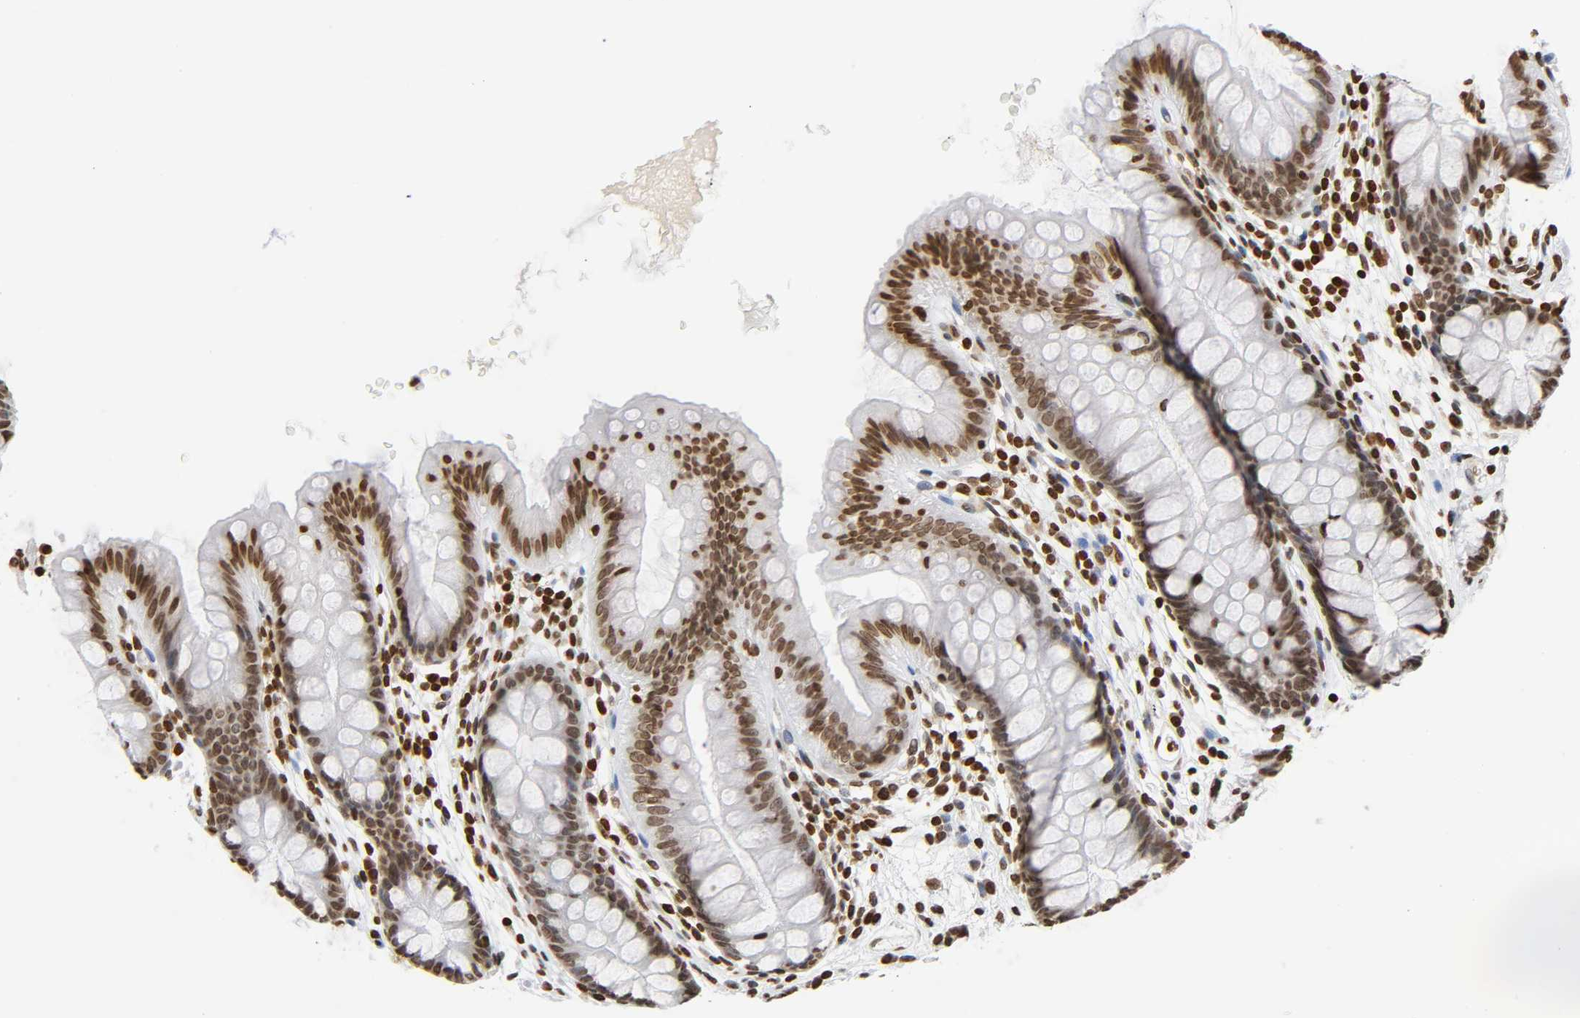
{"staining": {"intensity": "moderate", "quantity": ">75%", "location": "nuclear"}, "tissue": "colon", "cell_type": "Endothelial cells", "image_type": "normal", "snomed": [{"axis": "morphology", "description": "Normal tissue, NOS"}, {"axis": "topography", "description": "Smooth muscle"}, {"axis": "topography", "description": "Colon"}], "caption": "Immunohistochemistry (IHC) photomicrograph of unremarkable human colon stained for a protein (brown), which reveals medium levels of moderate nuclear positivity in approximately >75% of endothelial cells.", "gene": "HOXA6", "patient": {"sex": "male", "age": 67}}